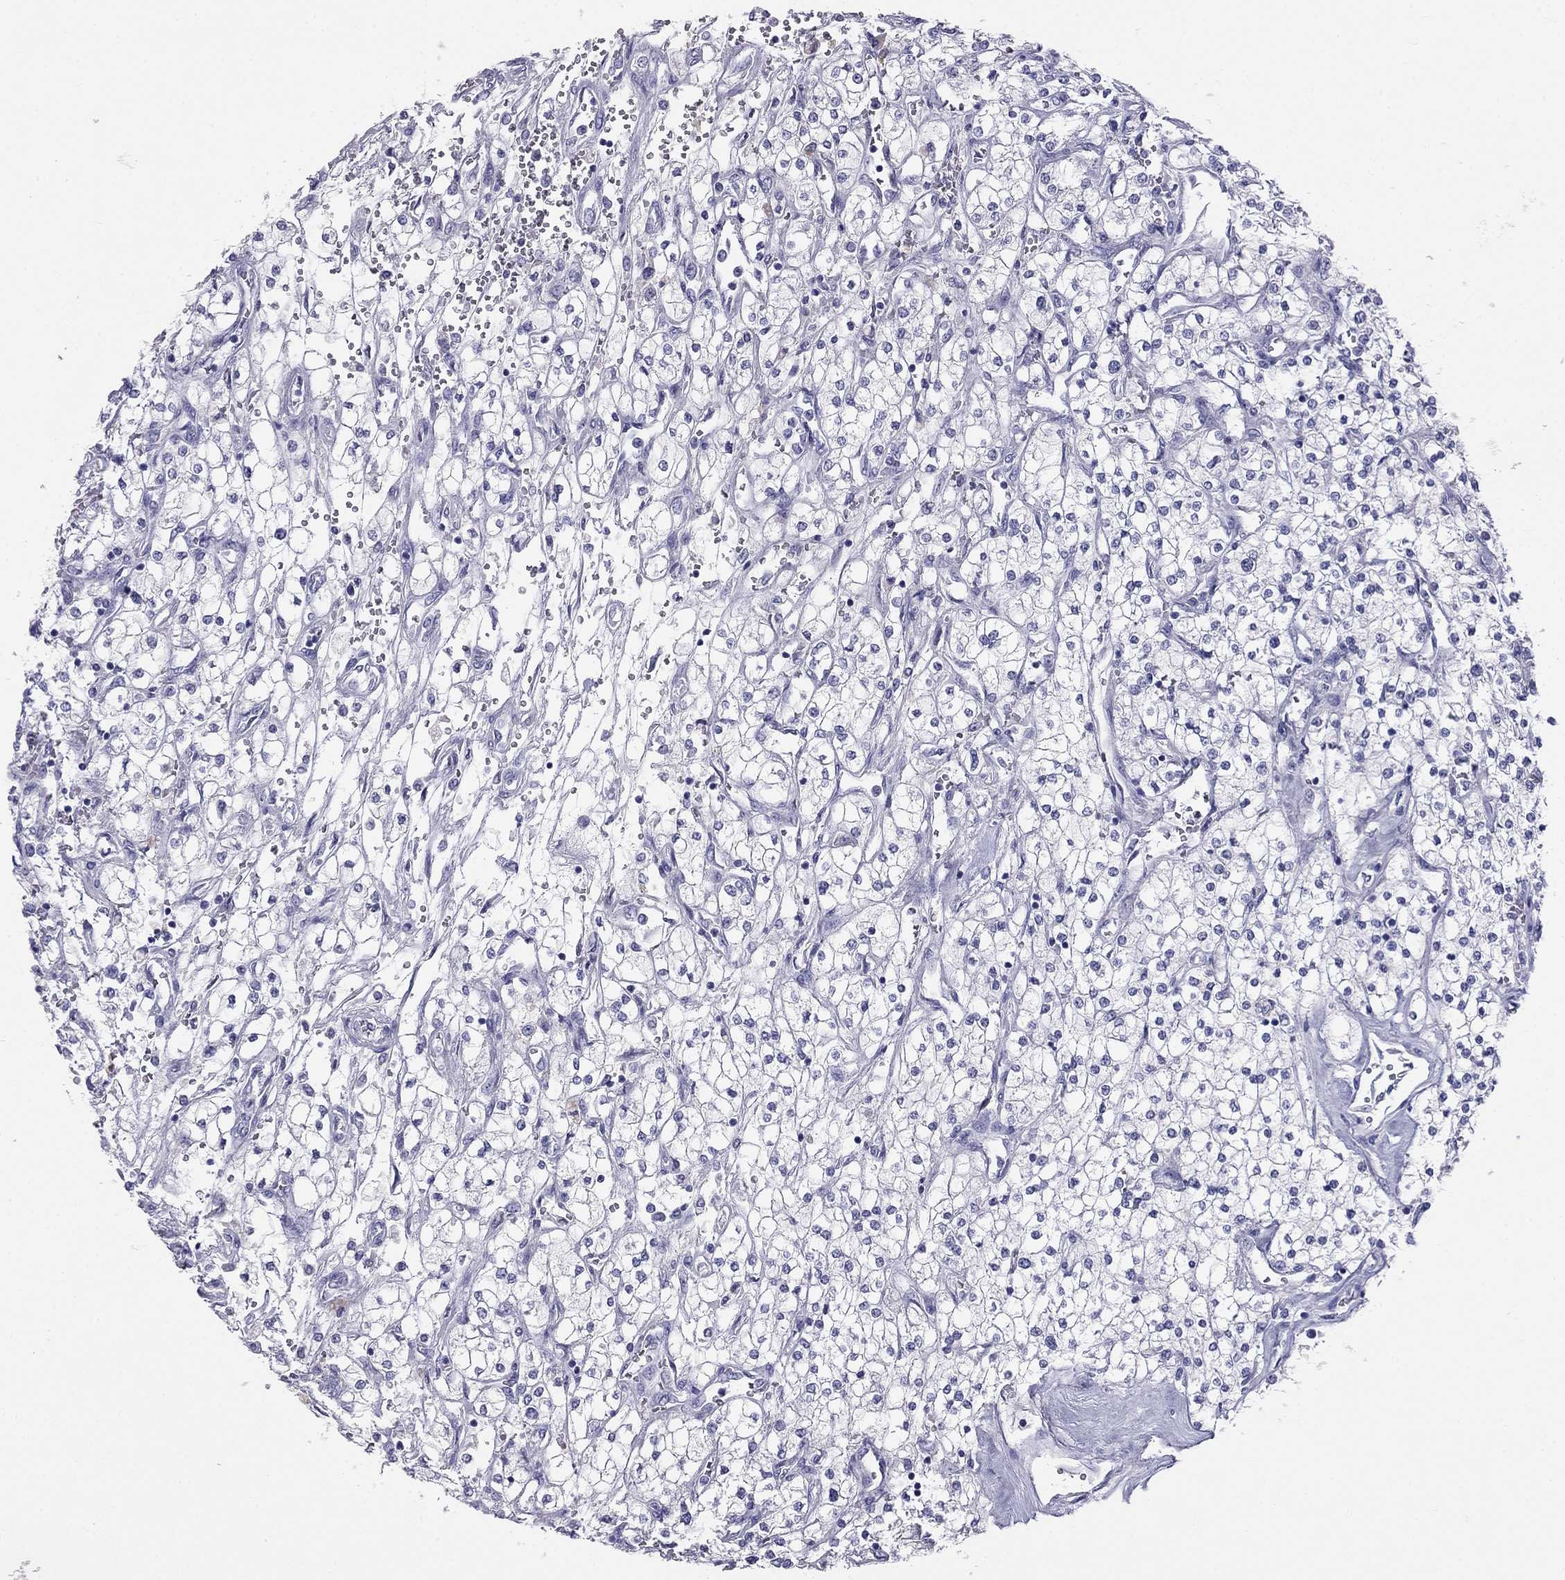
{"staining": {"intensity": "negative", "quantity": "none", "location": "none"}, "tissue": "renal cancer", "cell_type": "Tumor cells", "image_type": "cancer", "snomed": [{"axis": "morphology", "description": "Adenocarcinoma, NOS"}, {"axis": "topography", "description": "Kidney"}], "caption": "Tumor cells are negative for brown protein staining in adenocarcinoma (renal). (IHC, brightfield microscopy, high magnification).", "gene": "KLRG1", "patient": {"sex": "male", "age": 80}}